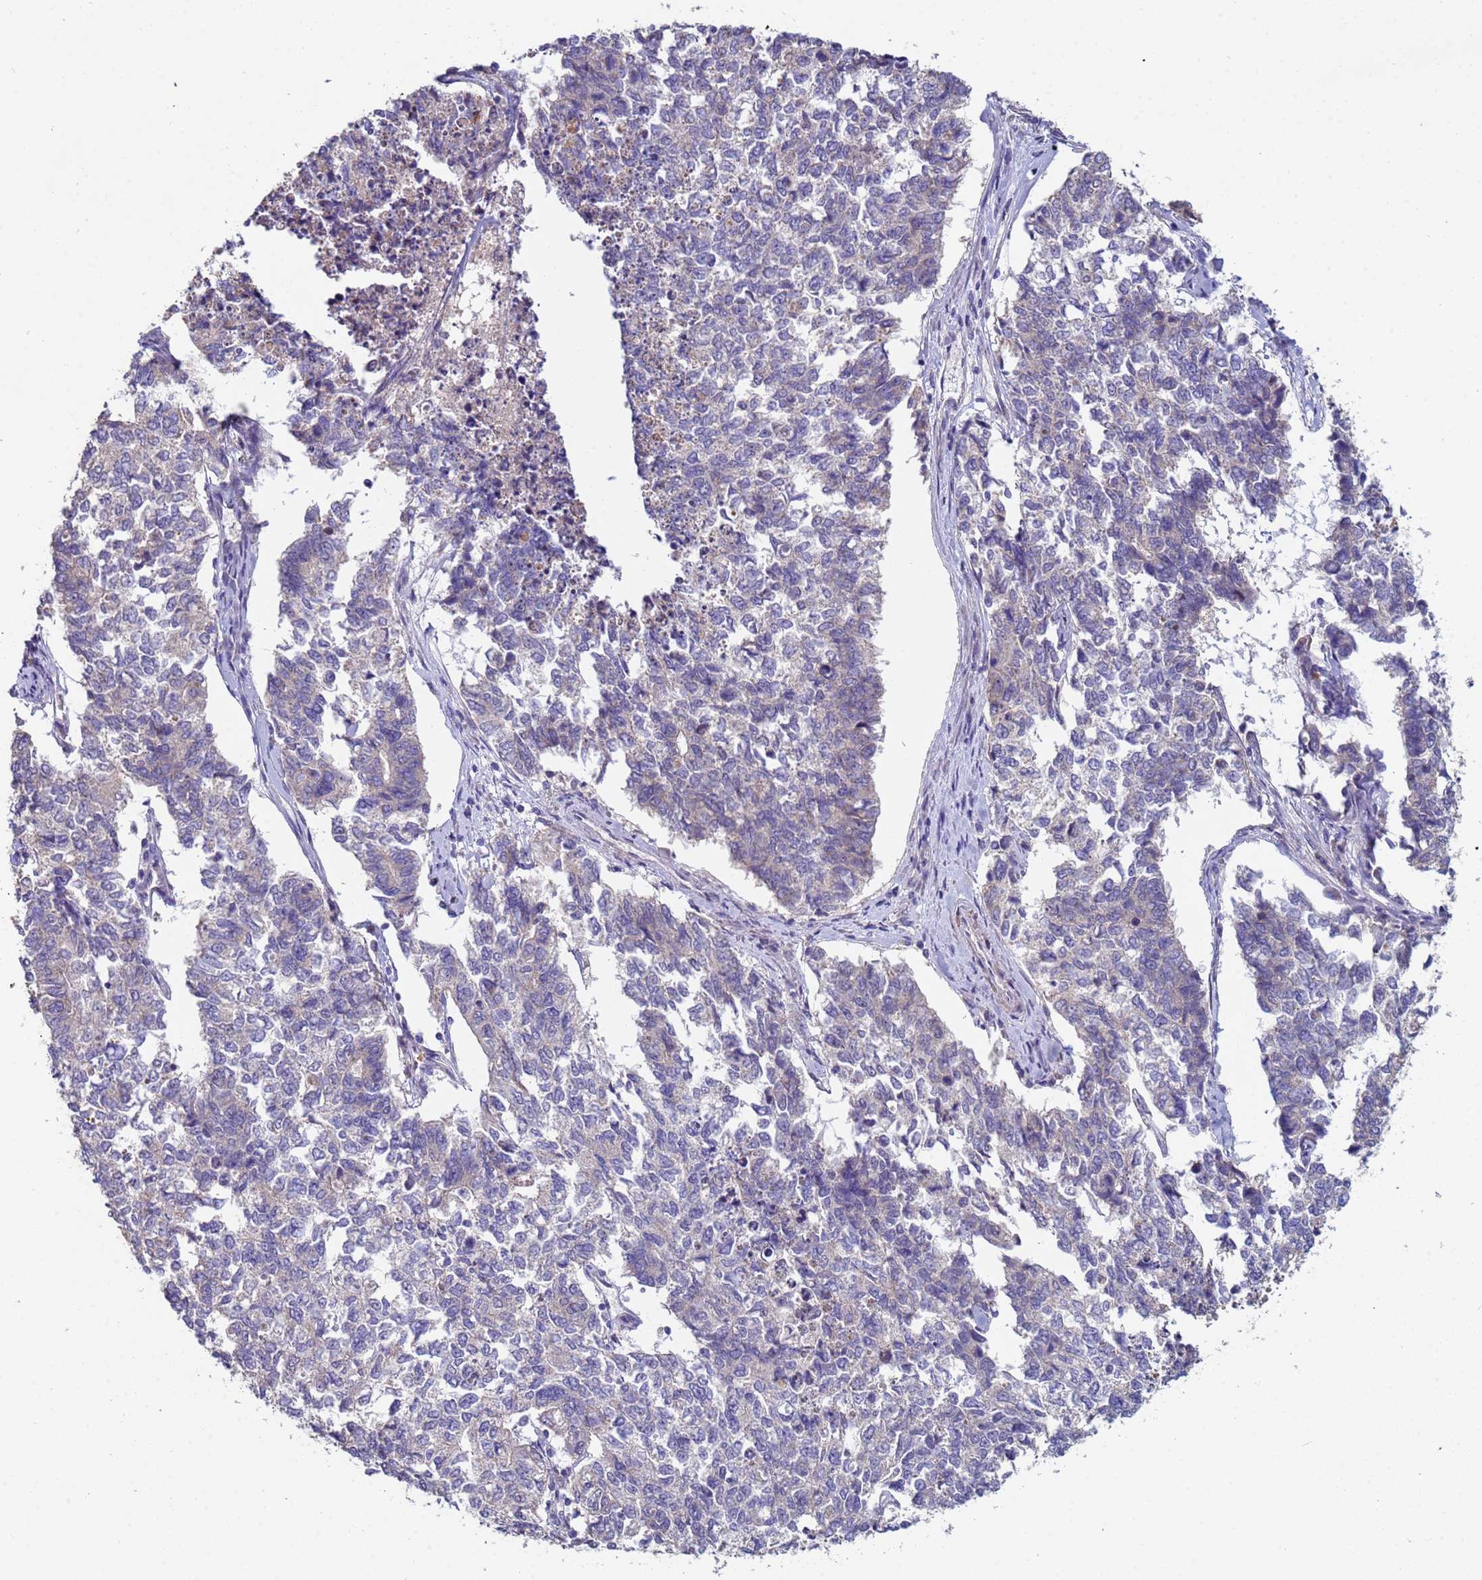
{"staining": {"intensity": "negative", "quantity": "none", "location": "none"}, "tissue": "cervical cancer", "cell_type": "Tumor cells", "image_type": "cancer", "snomed": [{"axis": "morphology", "description": "Squamous cell carcinoma, NOS"}, {"axis": "topography", "description": "Cervix"}], "caption": "Photomicrograph shows no protein staining in tumor cells of cervical cancer tissue.", "gene": "CLHC1", "patient": {"sex": "female", "age": 63}}